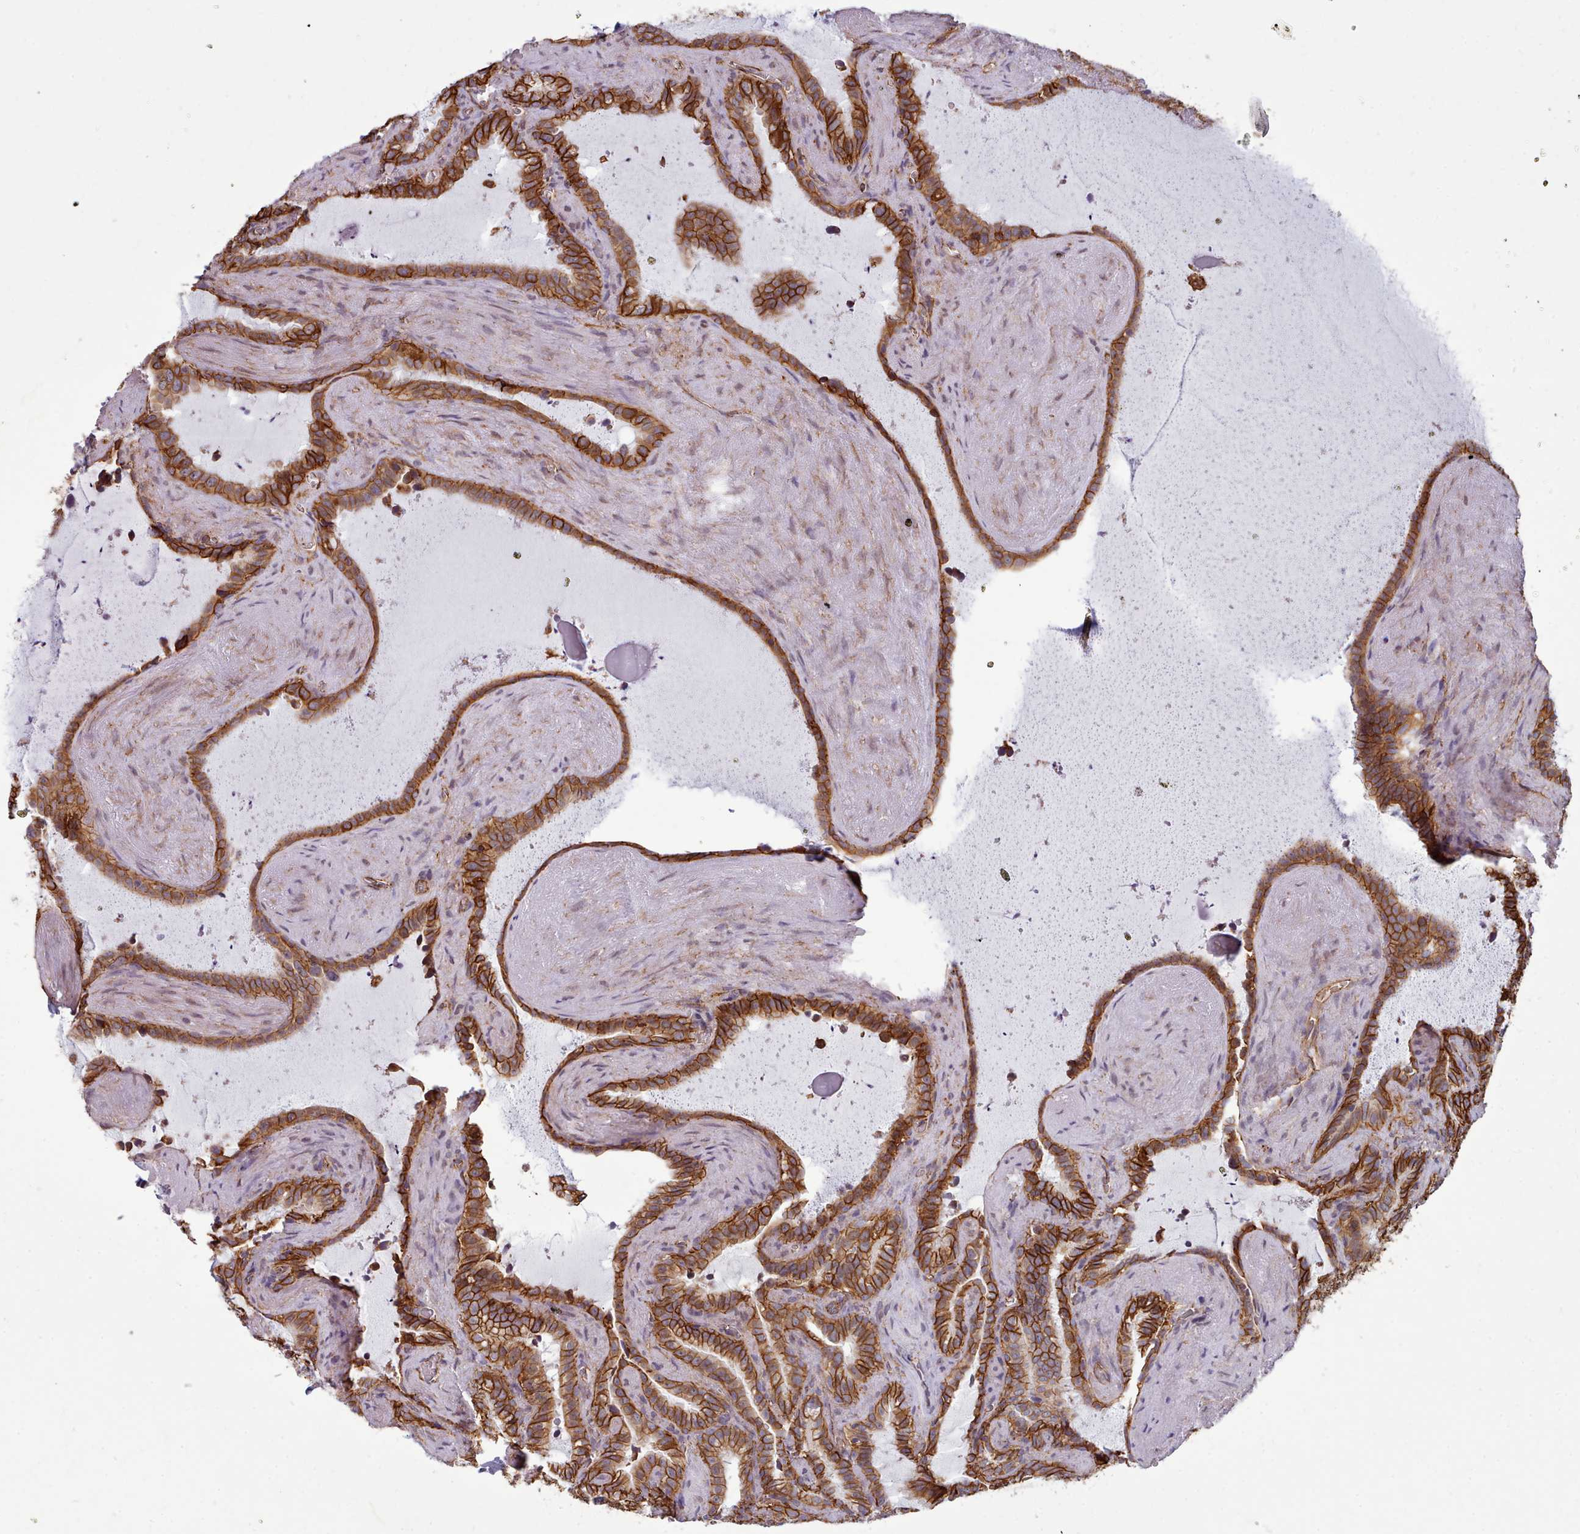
{"staining": {"intensity": "strong", "quantity": ">75%", "location": "cytoplasmic/membranous"}, "tissue": "seminal vesicle", "cell_type": "Glandular cells", "image_type": "normal", "snomed": [{"axis": "morphology", "description": "Normal tissue, NOS"}, {"axis": "topography", "description": "Prostate"}, {"axis": "topography", "description": "Seminal veicle"}], "caption": "DAB immunohistochemical staining of normal human seminal vesicle demonstrates strong cytoplasmic/membranous protein positivity in approximately >75% of glandular cells. The staining is performed using DAB brown chromogen to label protein expression. The nuclei are counter-stained blue using hematoxylin.", "gene": "MRPL46", "patient": {"sex": "male", "age": 58}}